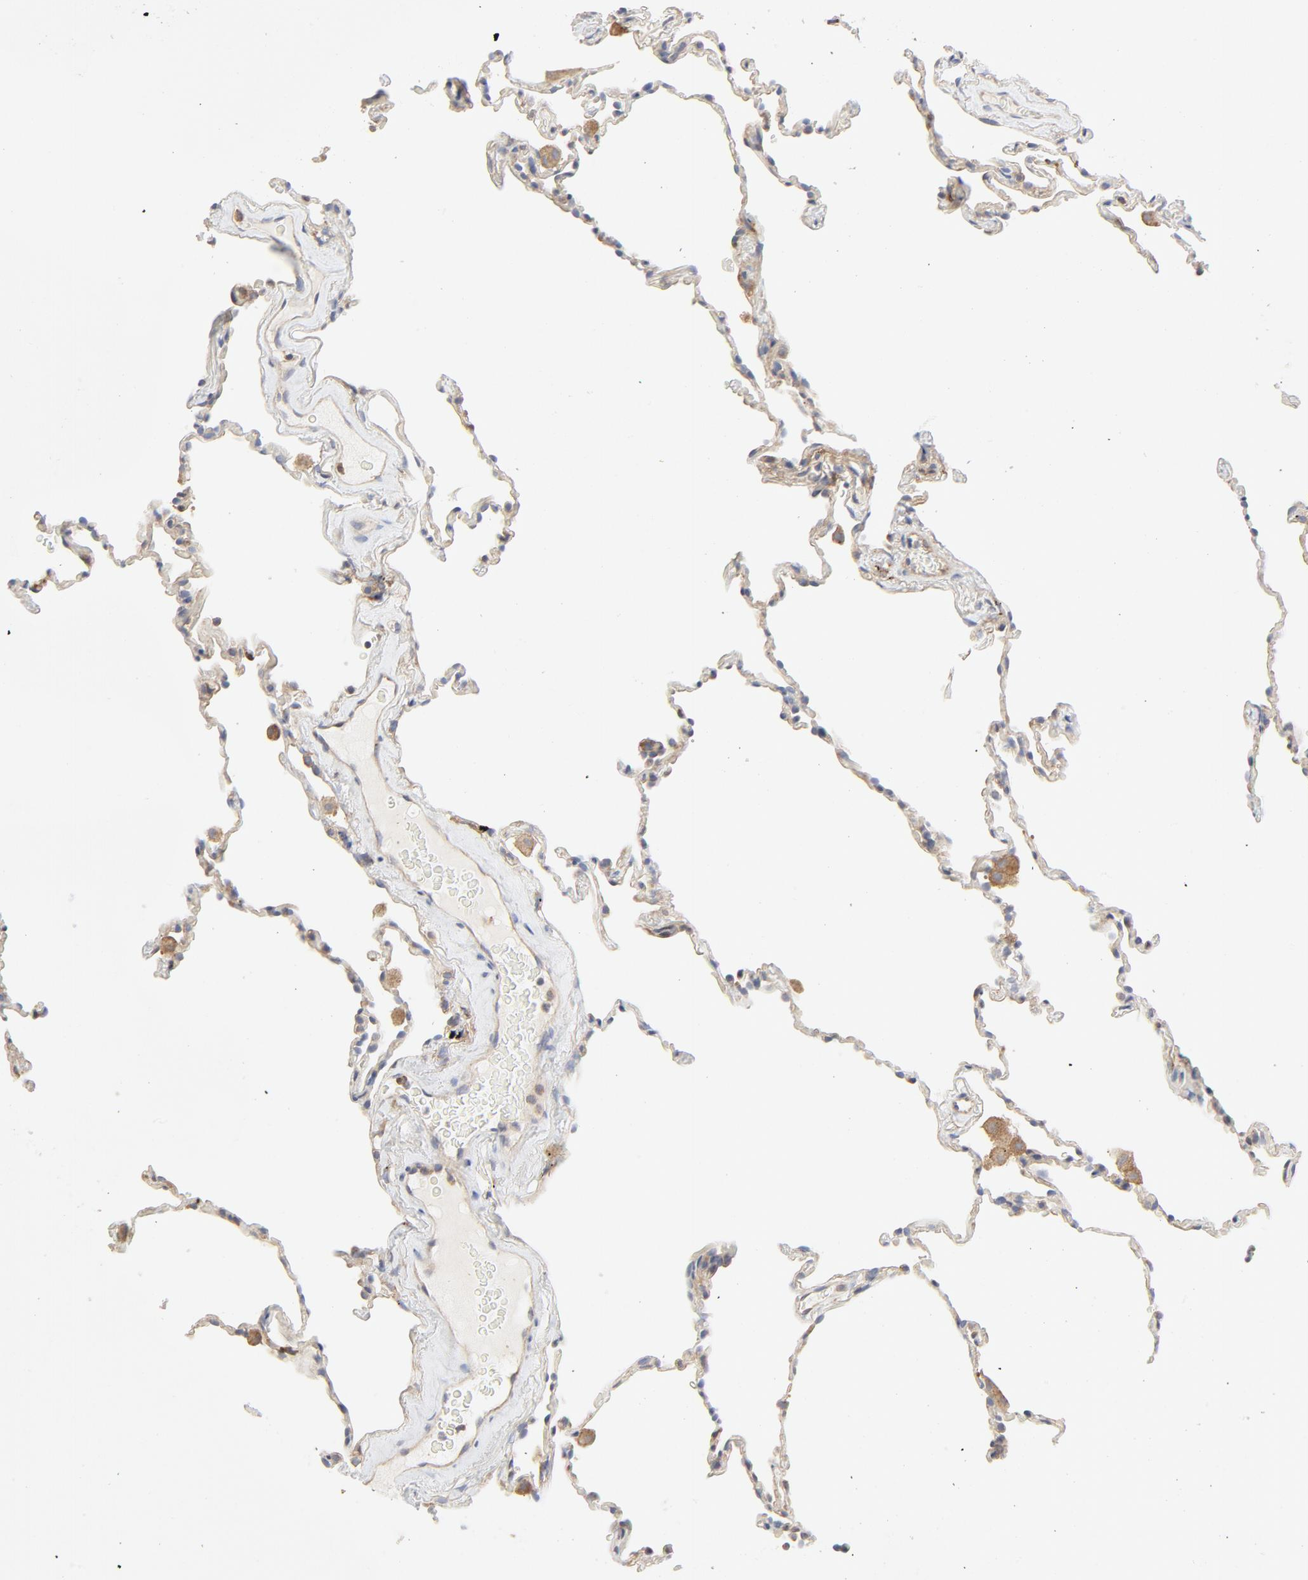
{"staining": {"intensity": "weak", "quantity": "<25%", "location": "cytoplasmic/membranous"}, "tissue": "lung", "cell_type": "Alveolar cells", "image_type": "normal", "snomed": [{"axis": "morphology", "description": "Normal tissue, NOS"}, {"axis": "morphology", "description": "Soft tissue tumor metastatic"}, {"axis": "topography", "description": "Lung"}], "caption": "Alveolar cells show no significant expression in benign lung. (Brightfield microscopy of DAB immunohistochemistry (IHC) at high magnification).", "gene": "RABEP1", "patient": {"sex": "male", "age": 59}}